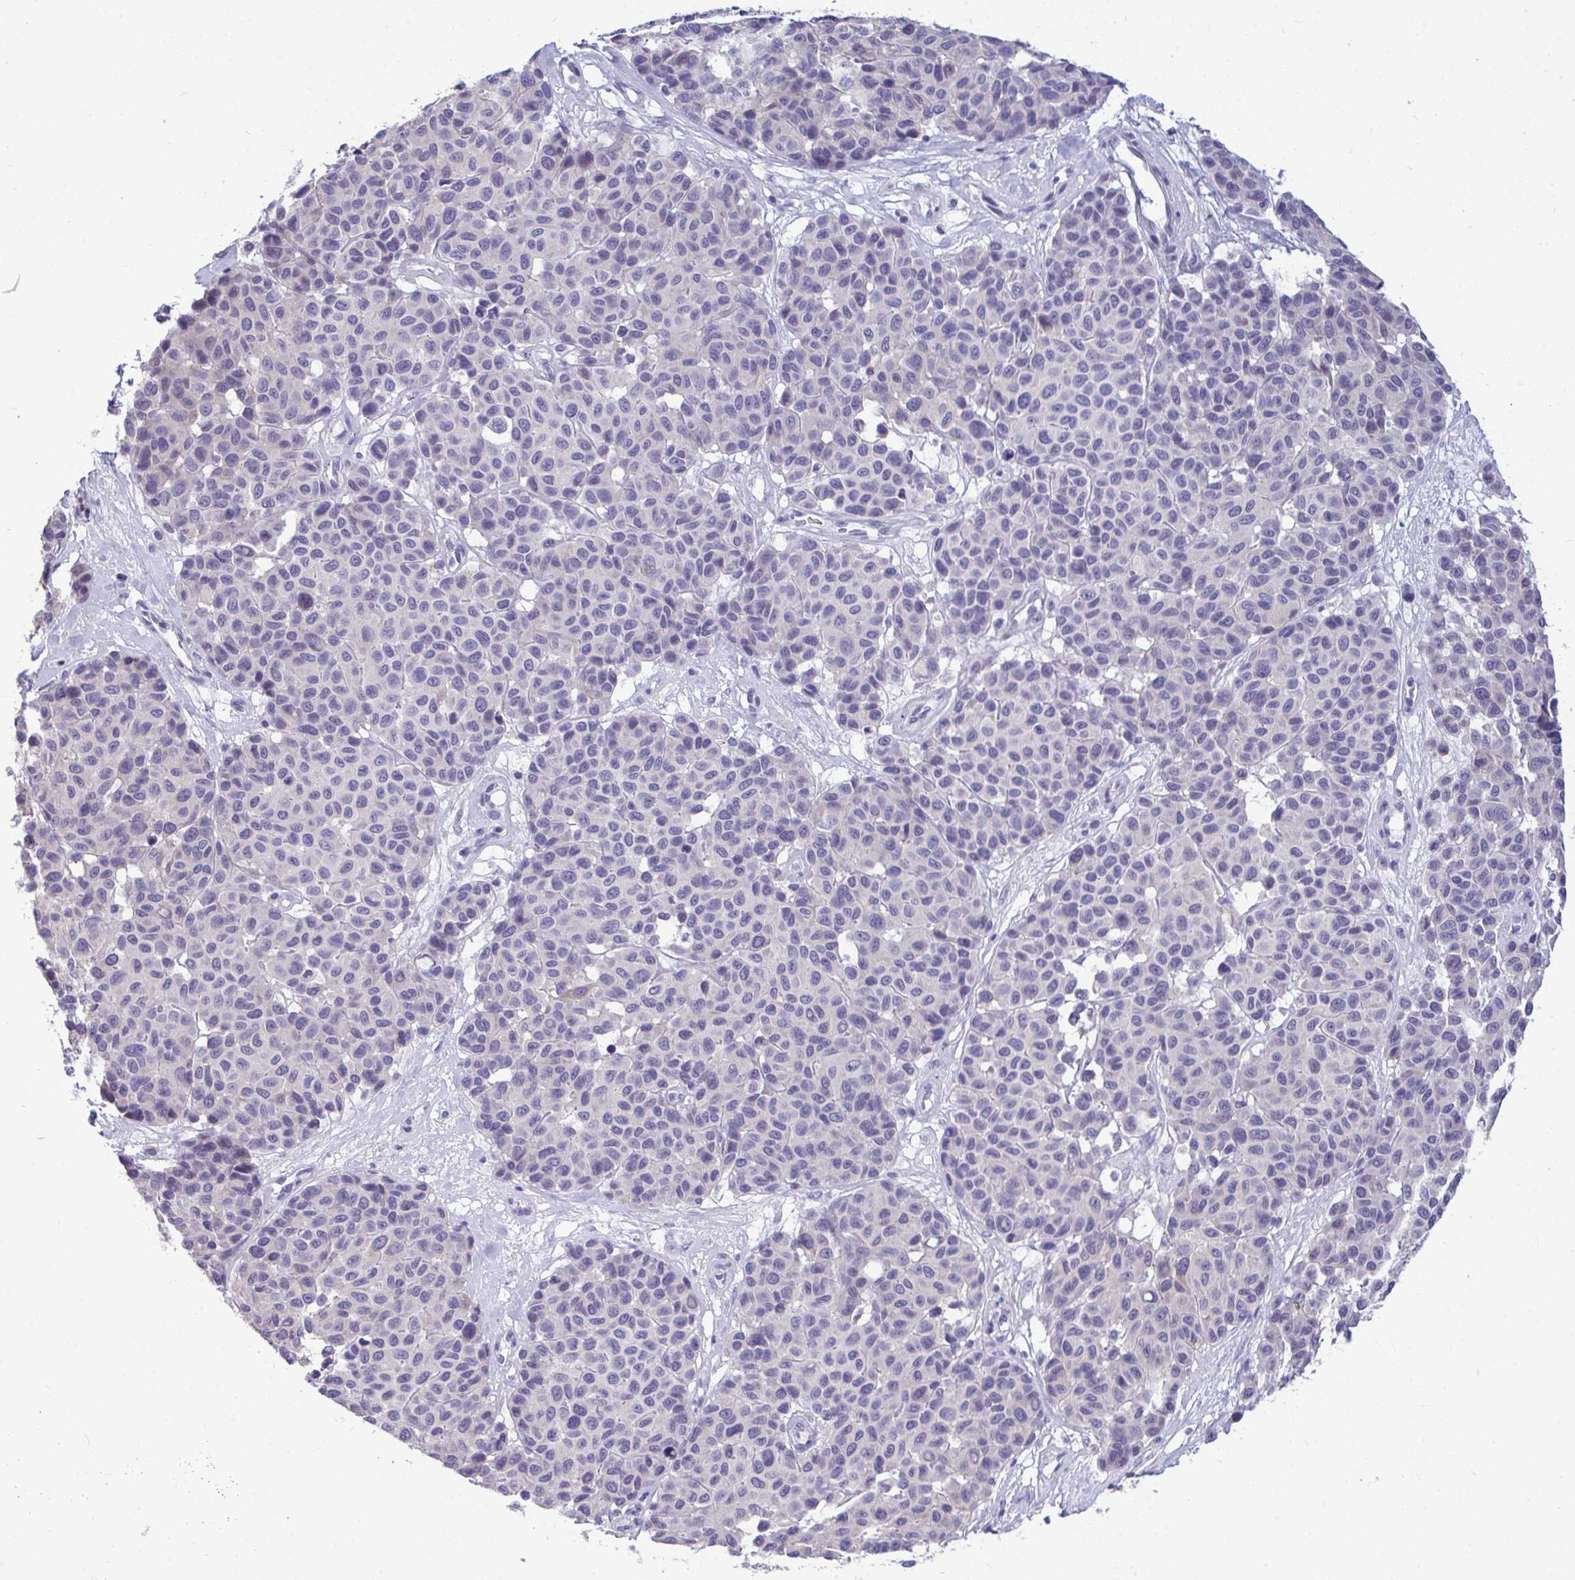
{"staining": {"intensity": "negative", "quantity": "none", "location": "none"}, "tissue": "melanoma", "cell_type": "Tumor cells", "image_type": "cancer", "snomed": [{"axis": "morphology", "description": "Malignant melanoma, NOS"}, {"axis": "topography", "description": "Skin"}], "caption": "The micrograph reveals no significant positivity in tumor cells of malignant melanoma.", "gene": "PIGK", "patient": {"sex": "female", "age": 66}}